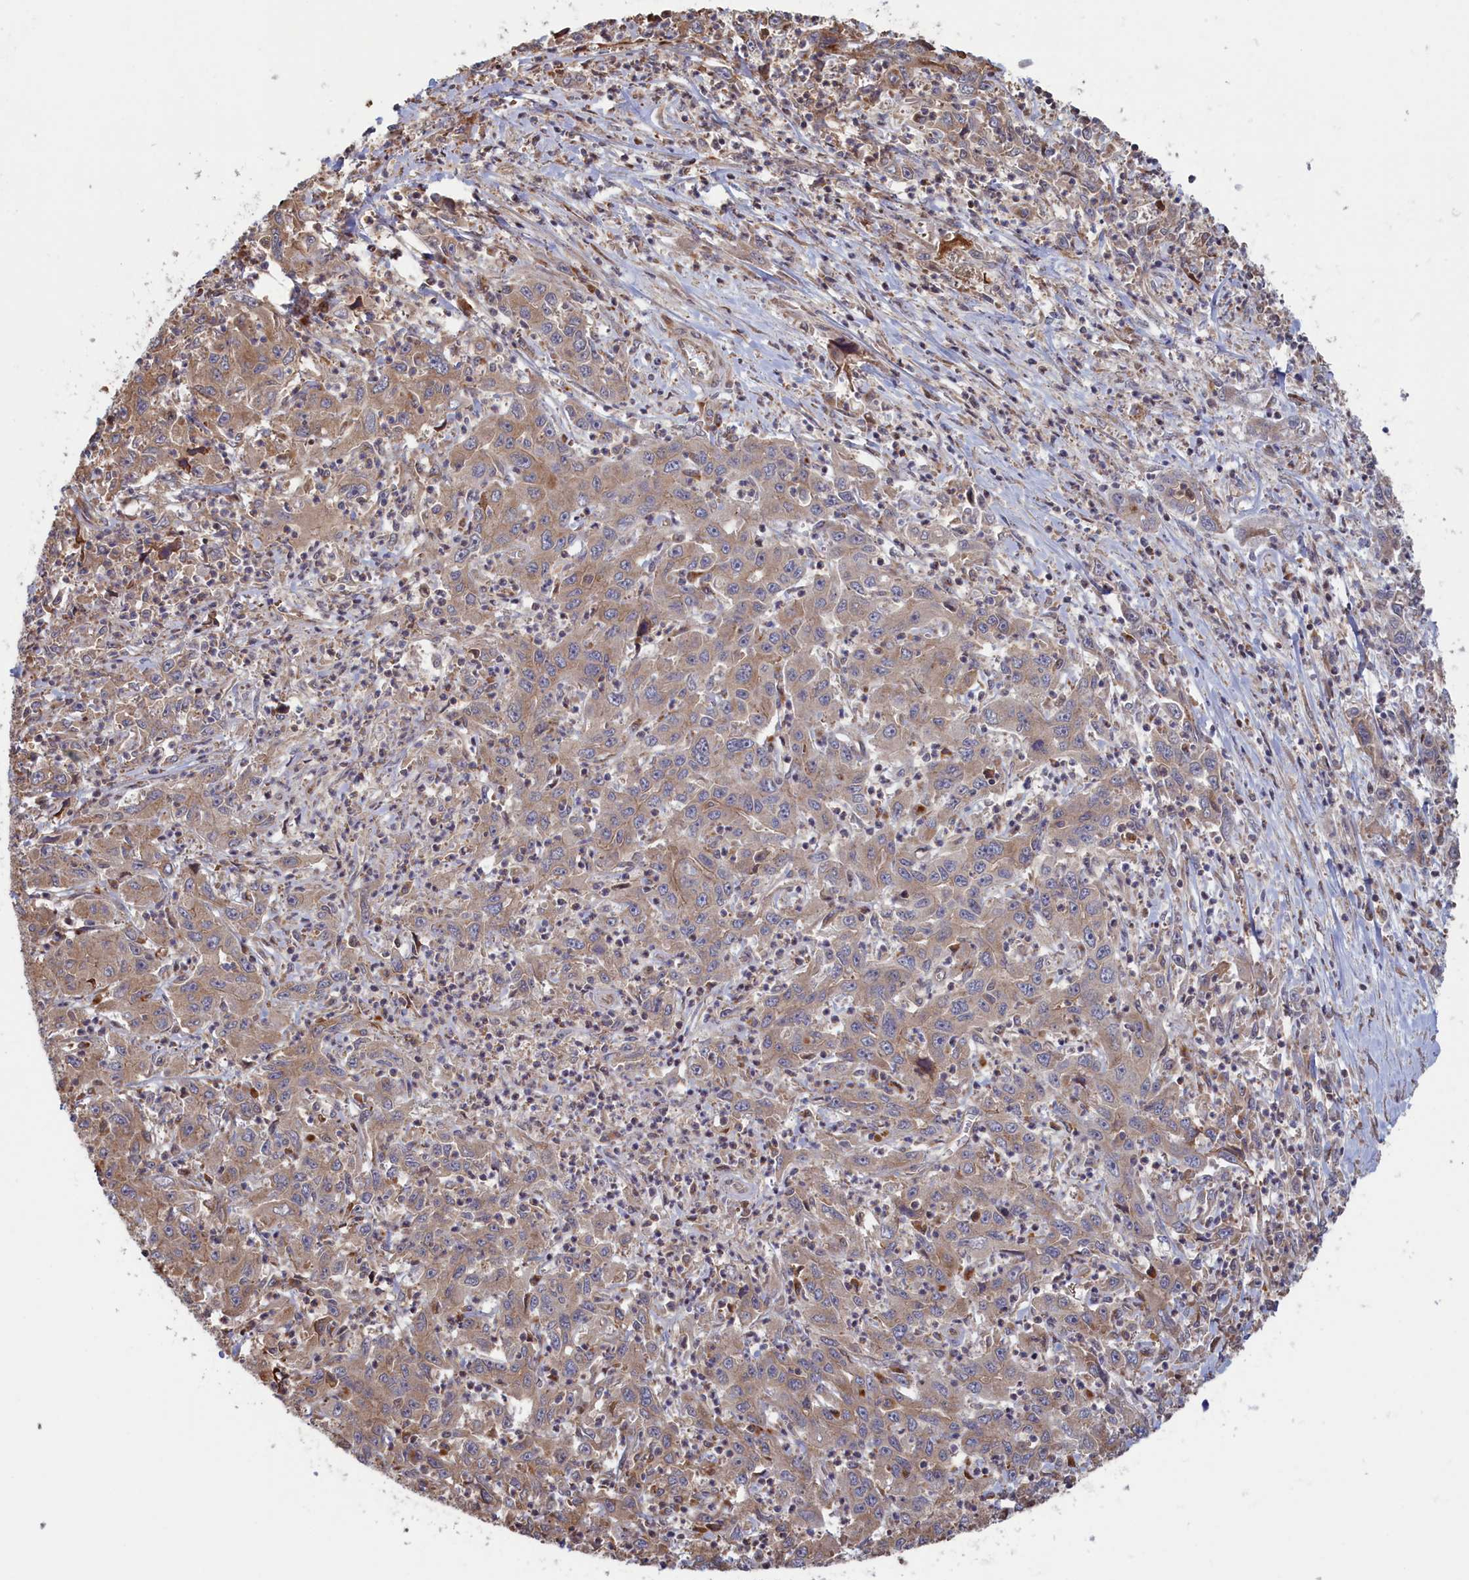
{"staining": {"intensity": "moderate", "quantity": ">75%", "location": "cytoplasmic/membranous"}, "tissue": "liver cancer", "cell_type": "Tumor cells", "image_type": "cancer", "snomed": [{"axis": "morphology", "description": "Carcinoma, Hepatocellular, NOS"}, {"axis": "topography", "description": "Liver"}], "caption": "Liver hepatocellular carcinoma stained with IHC exhibits moderate cytoplasmic/membranous staining in approximately >75% of tumor cells.", "gene": "RILPL1", "patient": {"sex": "male", "age": 63}}